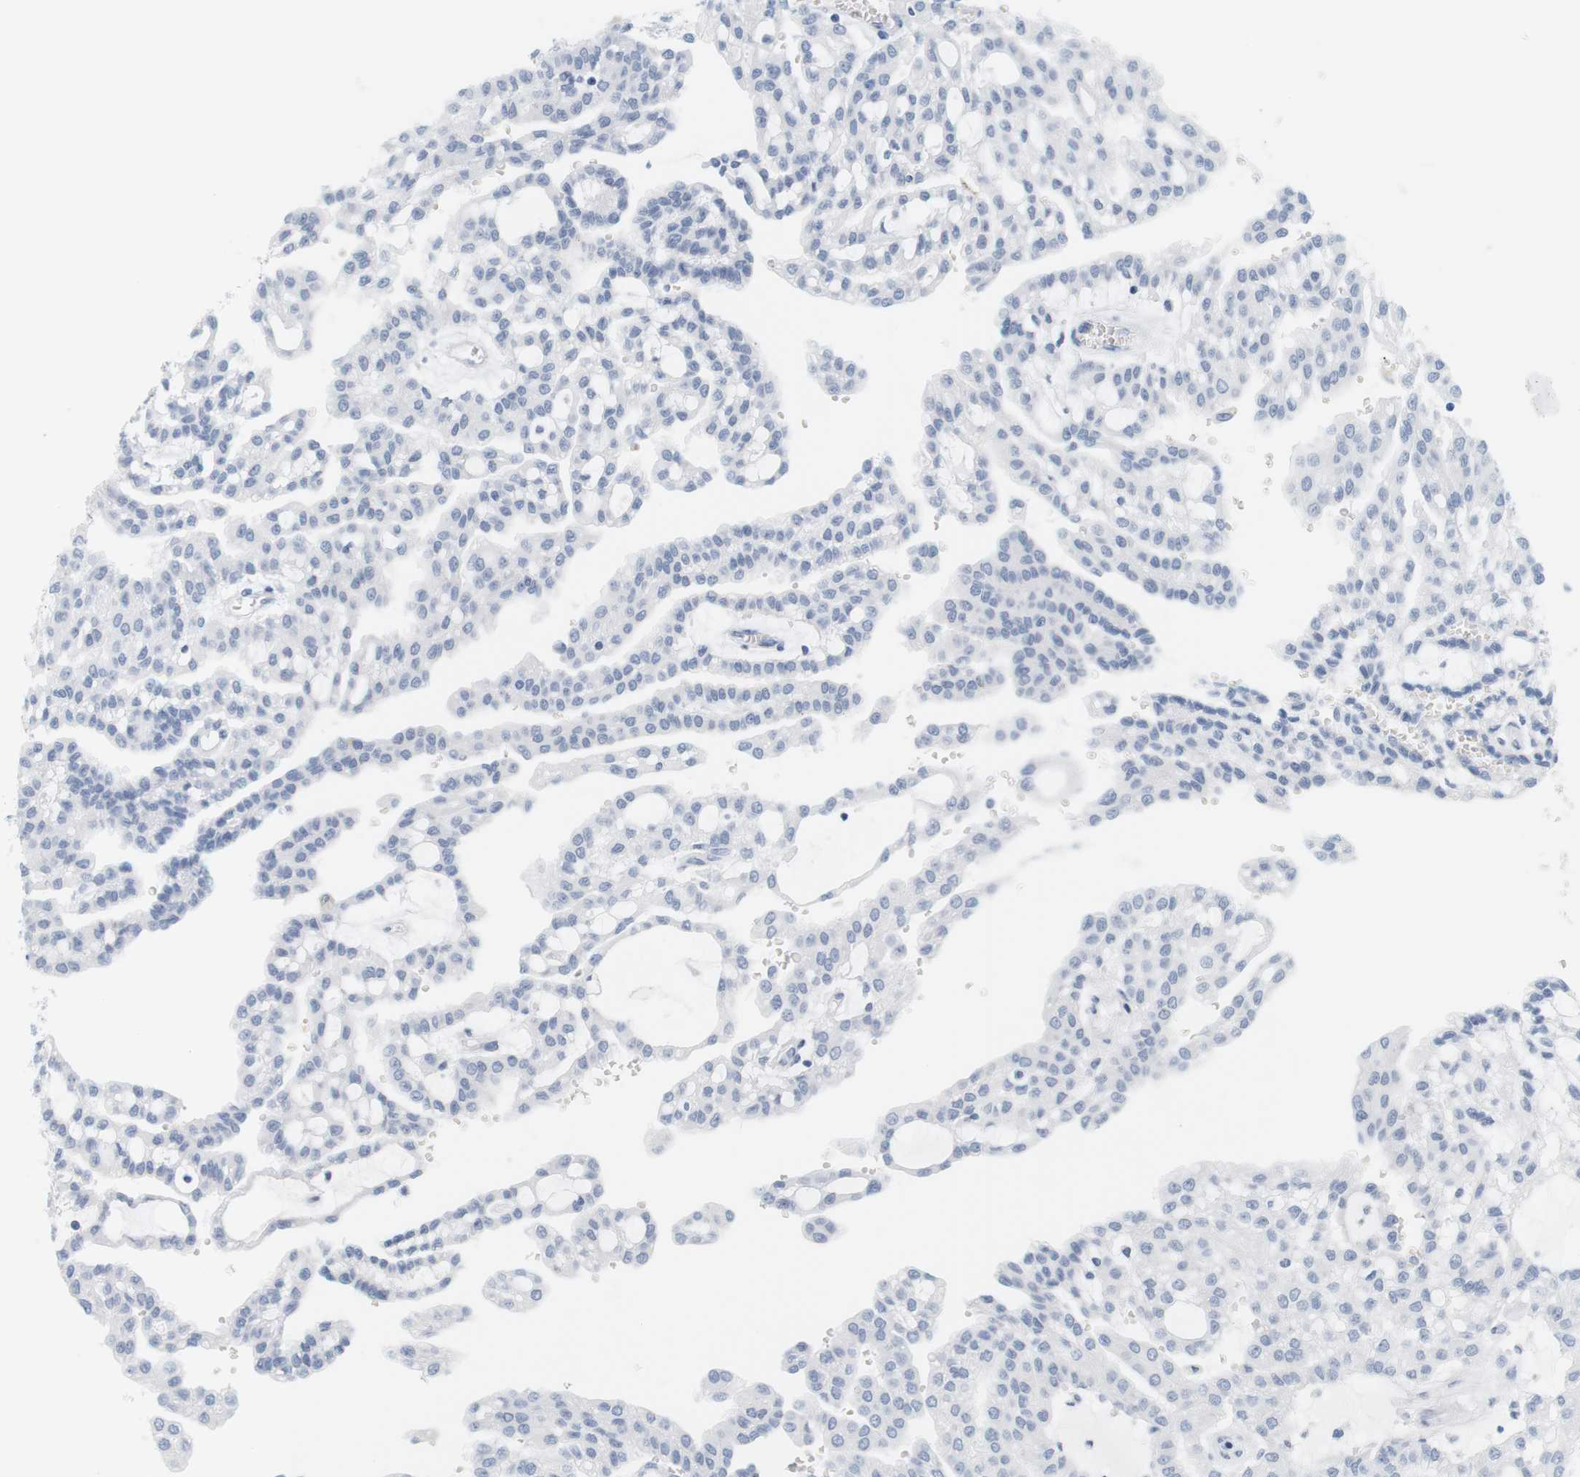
{"staining": {"intensity": "negative", "quantity": "none", "location": "none"}, "tissue": "renal cancer", "cell_type": "Tumor cells", "image_type": "cancer", "snomed": [{"axis": "morphology", "description": "Adenocarcinoma, NOS"}, {"axis": "topography", "description": "Kidney"}], "caption": "DAB immunohistochemical staining of human adenocarcinoma (renal) reveals no significant positivity in tumor cells. (DAB immunohistochemistry (IHC), high magnification).", "gene": "OPRM1", "patient": {"sex": "male", "age": 63}}